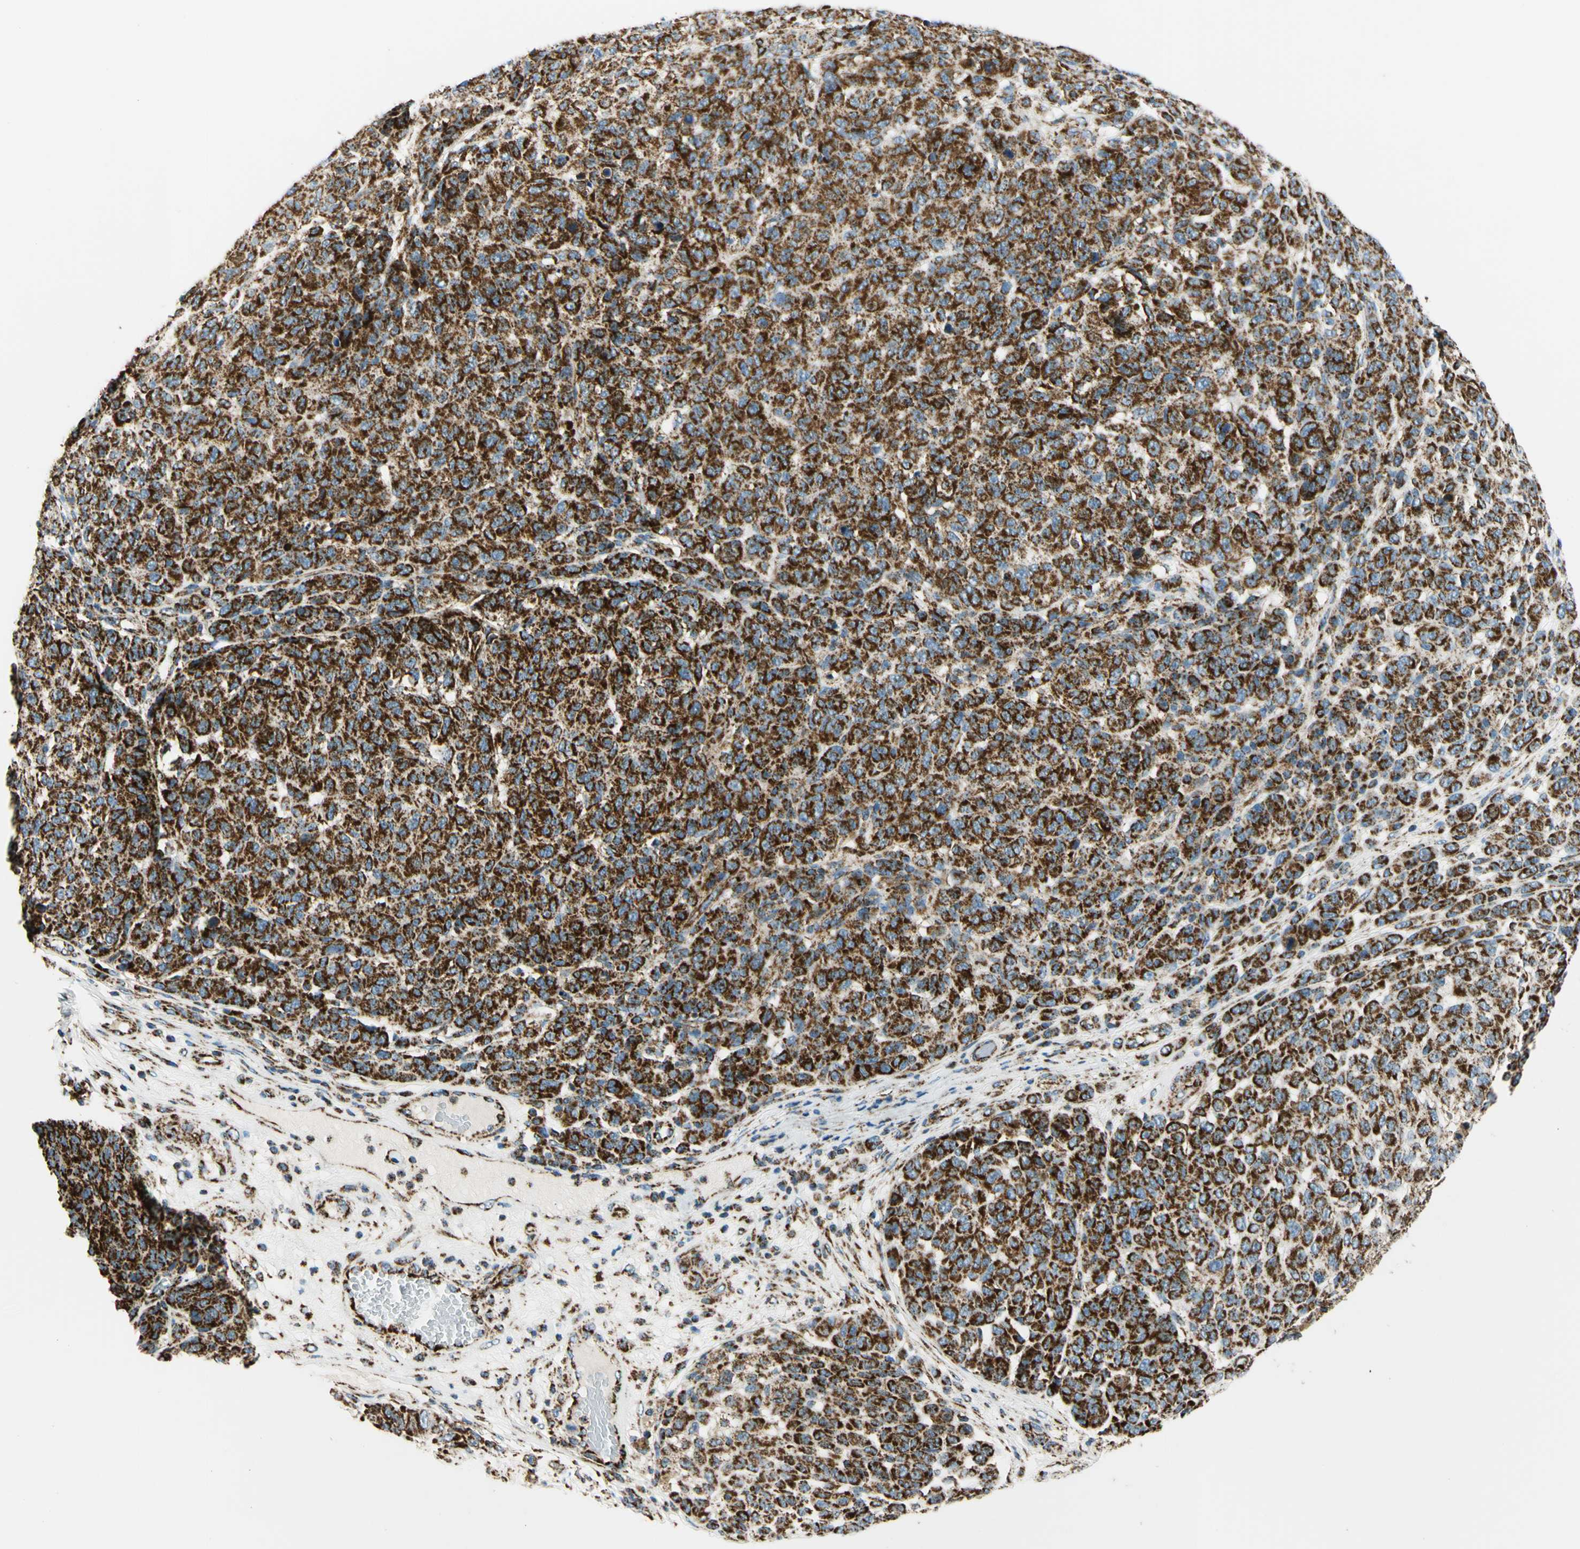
{"staining": {"intensity": "strong", "quantity": ">75%", "location": "cytoplasmic/membranous"}, "tissue": "melanoma", "cell_type": "Tumor cells", "image_type": "cancer", "snomed": [{"axis": "morphology", "description": "Malignant melanoma, NOS"}, {"axis": "topography", "description": "Skin"}], "caption": "Immunohistochemical staining of melanoma reveals high levels of strong cytoplasmic/membranous staining in about >75% of tumor cells. (DAB (3,3'-diaminobenzidine) IHC, brown staining for protein, blue staining for nuclei).", "gene": "MAVS", "patient": {"sex": "male", "age": 59}}